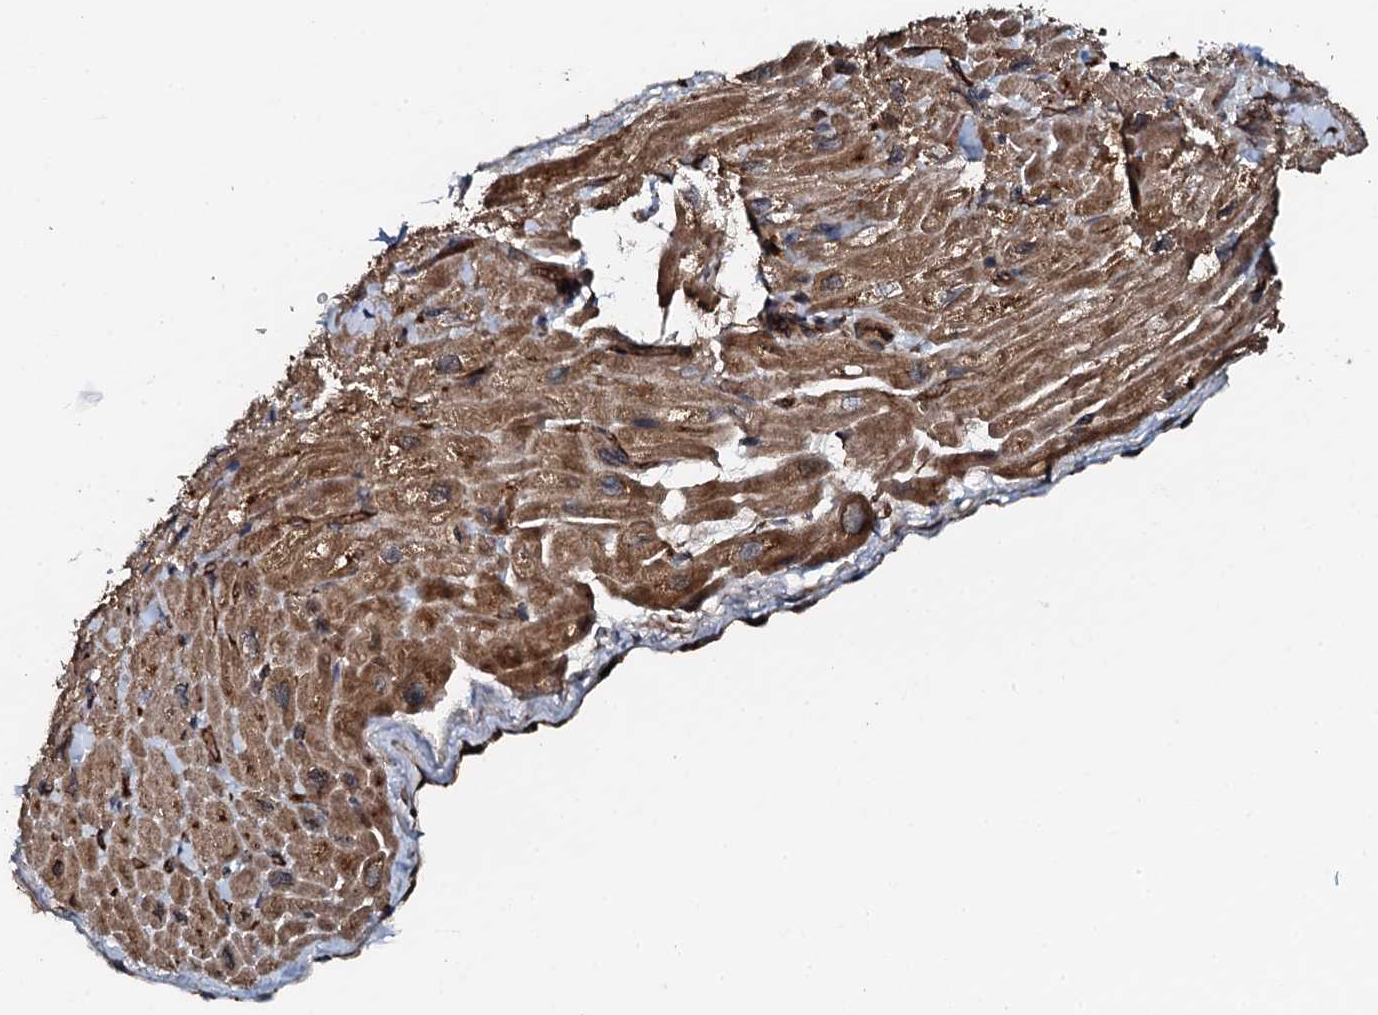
{"staining": {"intensity": "strong", "quantity": "25%-75%", "location": "cytoplasmic/membranous"}, "tissue": "heart muscle", "cell_type": "Cardiomyocytes", "image_type": "normal", "snomed": [{"axis": "morphology", "description": "Normal tissue, NOS"}, {"axis": "topography", "description": "Heart"}], "caption": "Heart muscle stained with DAB immunohistochemistry (IHC) exhibits high levels of strong cytoplasmic/membranous expression in about 25%-75% of cardiomyocytes.", "gene": "FLYWCH1", "patient": {"sex": "male", "age": 65}}